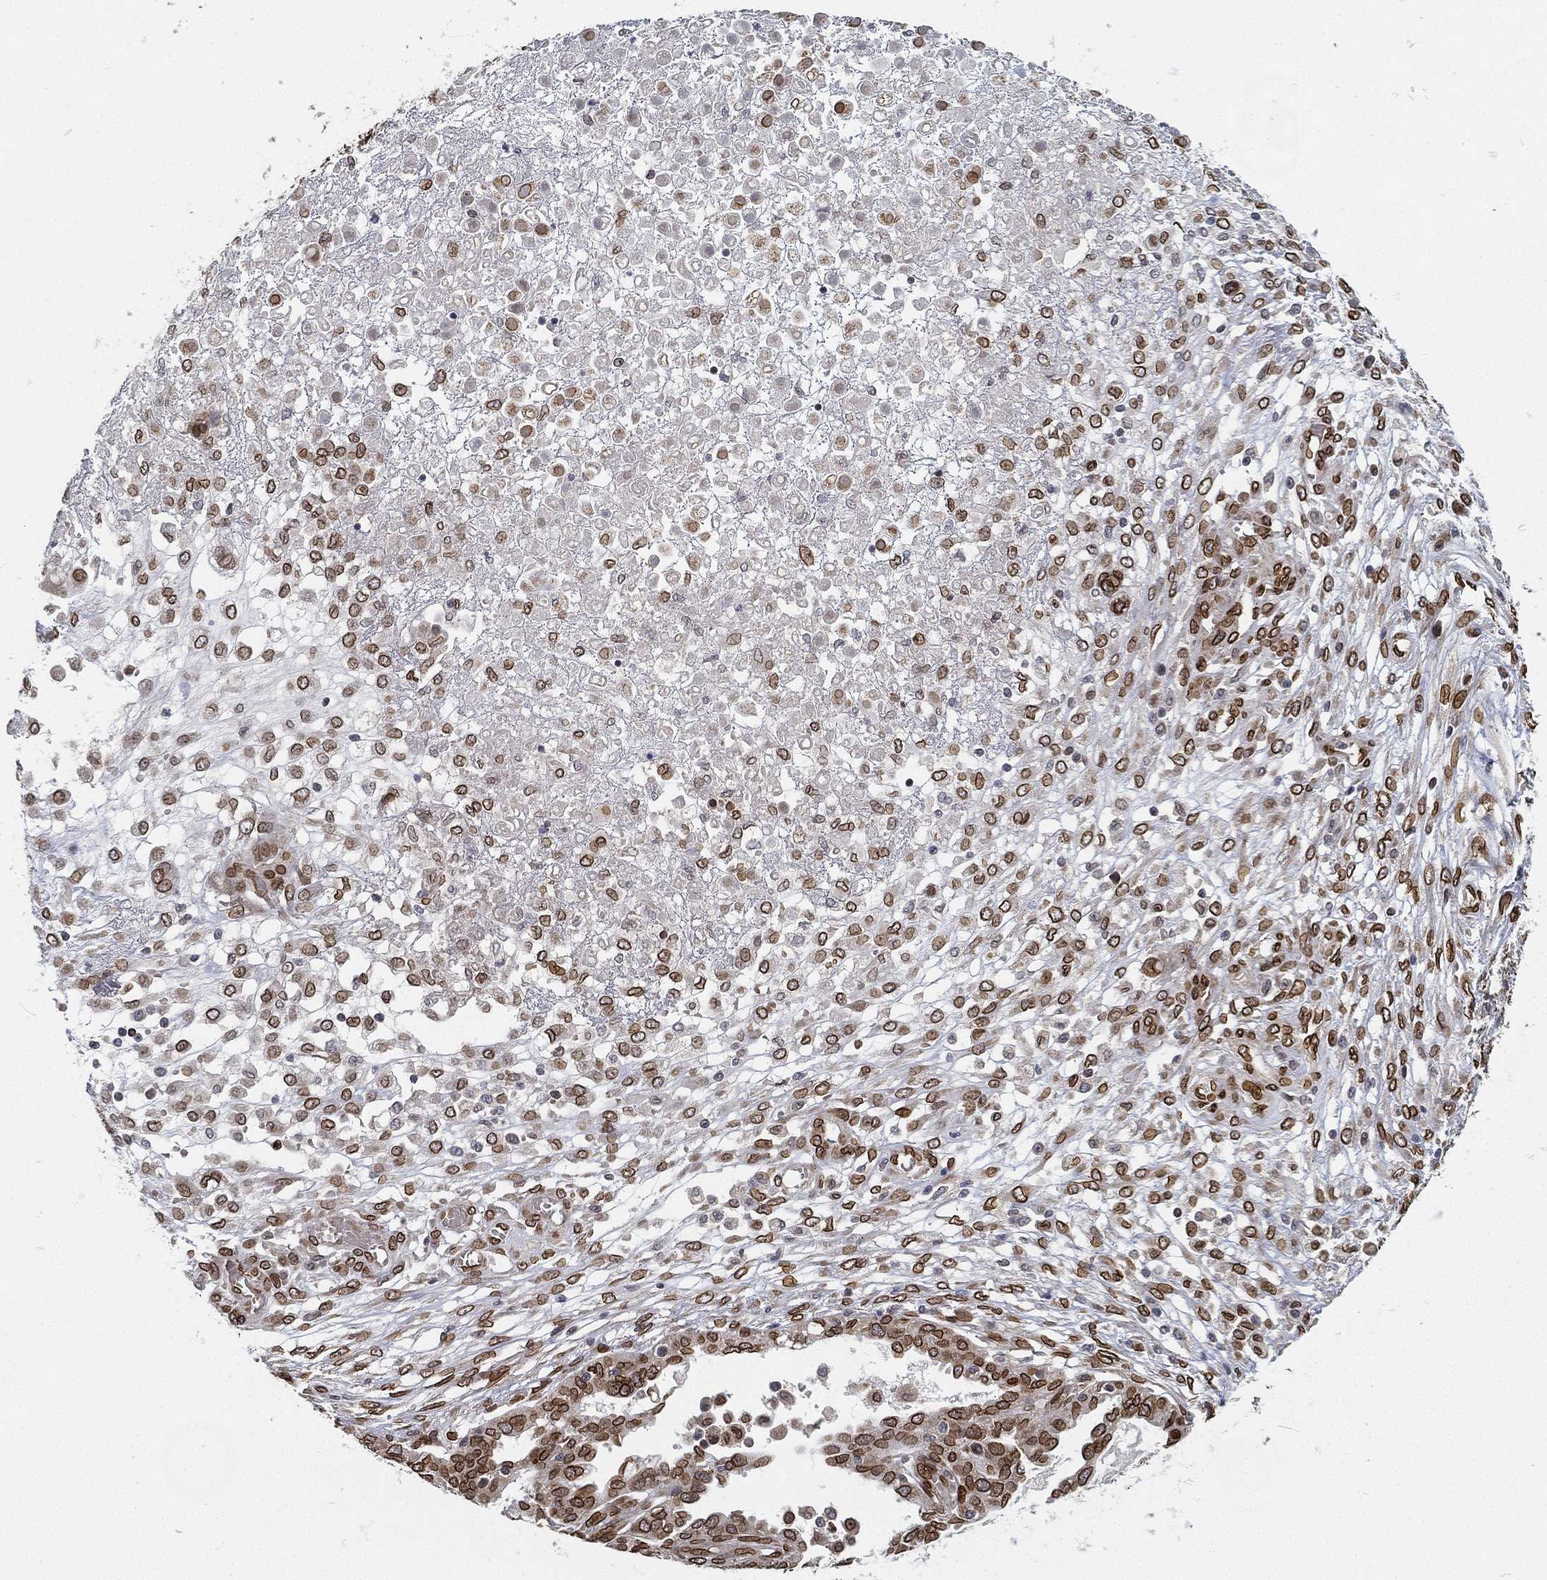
{"staining": {"intensity": "strong", "quantity": ">75%", "location": "cytoplasmic/membranous,nuclear"}, "tissue": "ovarian cancer", "cell_type": "Tumor cells", "image_type": "cancer", "snomed": [{"axis": "morphology", "description": "Cystadenocarcinoma, serous, NOS"}, {"axis": "topography", "description": "Ovary"}], "caption": "A brown stain highlights strong cytoplasmic/membranous and nuclear staining of a protein in ovarian cancer tumor cells. (Stains: DAB in brown, nuclei in blue, Microscopy: brightfield microscopy at high magnification).", "gene": "PALB2", "patient": {"sex": "female", "age": 67}}